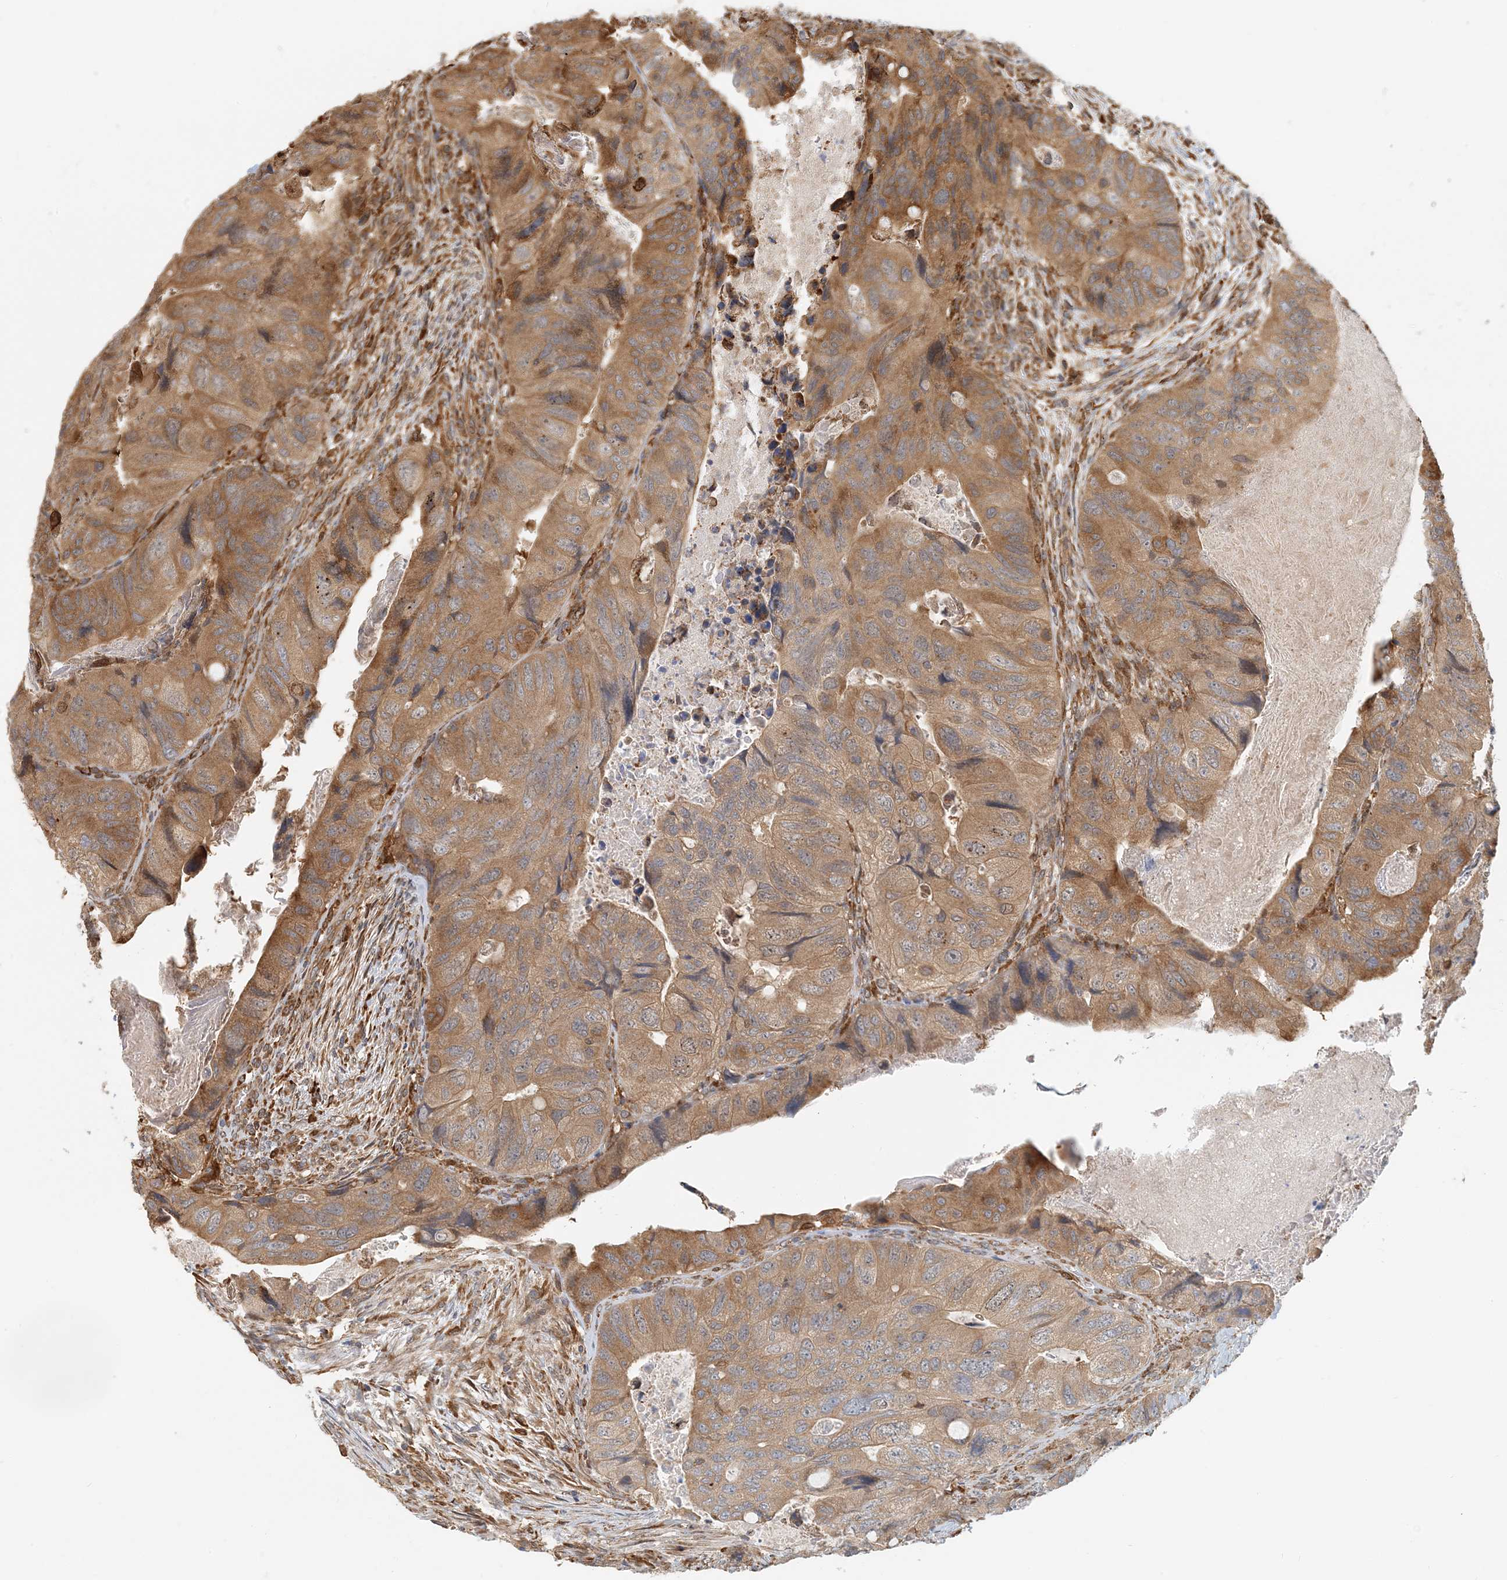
{"staining": {"intensity": "moderate", "quantity": ">75%", "location": "cytoplasmic/membranous"}, "tissue": "colorectal cancer", "cell_type": "Tumor cells", "image_type": "cancer", "snomed": [{"axis": "morphology", "description": "Adenocarcinoma, NOS"}, {"axis": "topography", "description": "Rectum"}], "caption": "Moderate cytoplasmic/membranous protein positivity is seen in approximately >75% of tumor cells in colorectal cancer.", "gene": "HNMT", "patient": {"sex": "male", "age": 63}}